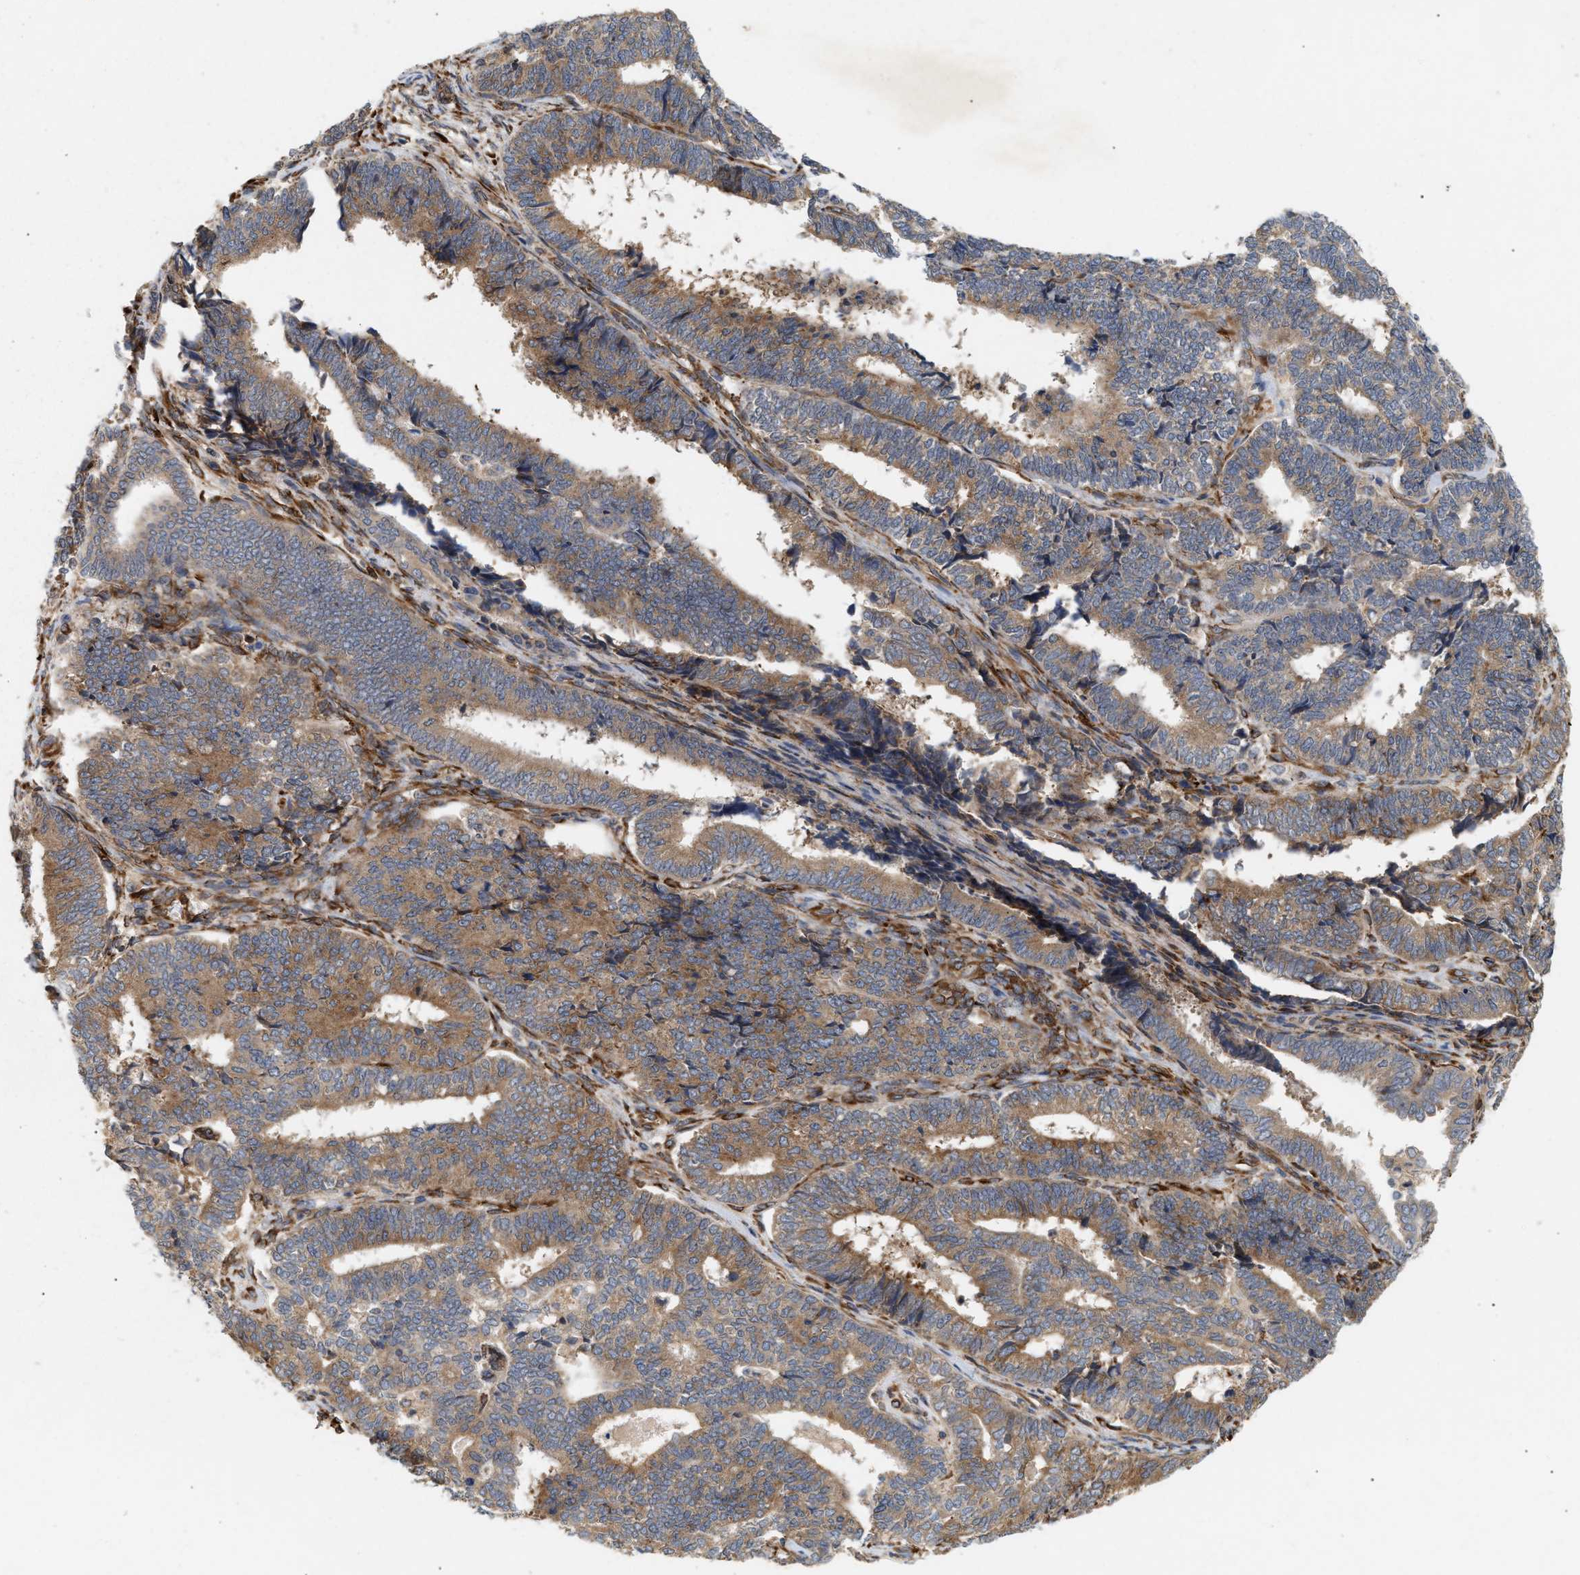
{"staining": {"intensity": "moderate", "quantity": ">75%", "location": "cytoplasmic/membranous"}, "tissue": "endometrial cancer", "cell_type": "Tumor cells", "image_type": "cancer", "snomed": [{"axis": "morphology", "description": "Adenocarcinoma, NOS"}, {"axis": "topography", "description": "Endometrium"}], "caption": "Immunohistochemistry (IHC) (DAB (3,3'-diaminobenzidine)) staining of adenocarcinoma (endometrial) exhibits moderate cytoplasmic/membranous protein positivity in about >75% of tumor cells.", "gene": "PLCD1", "patient": {"sex": "female", "age": 70}}